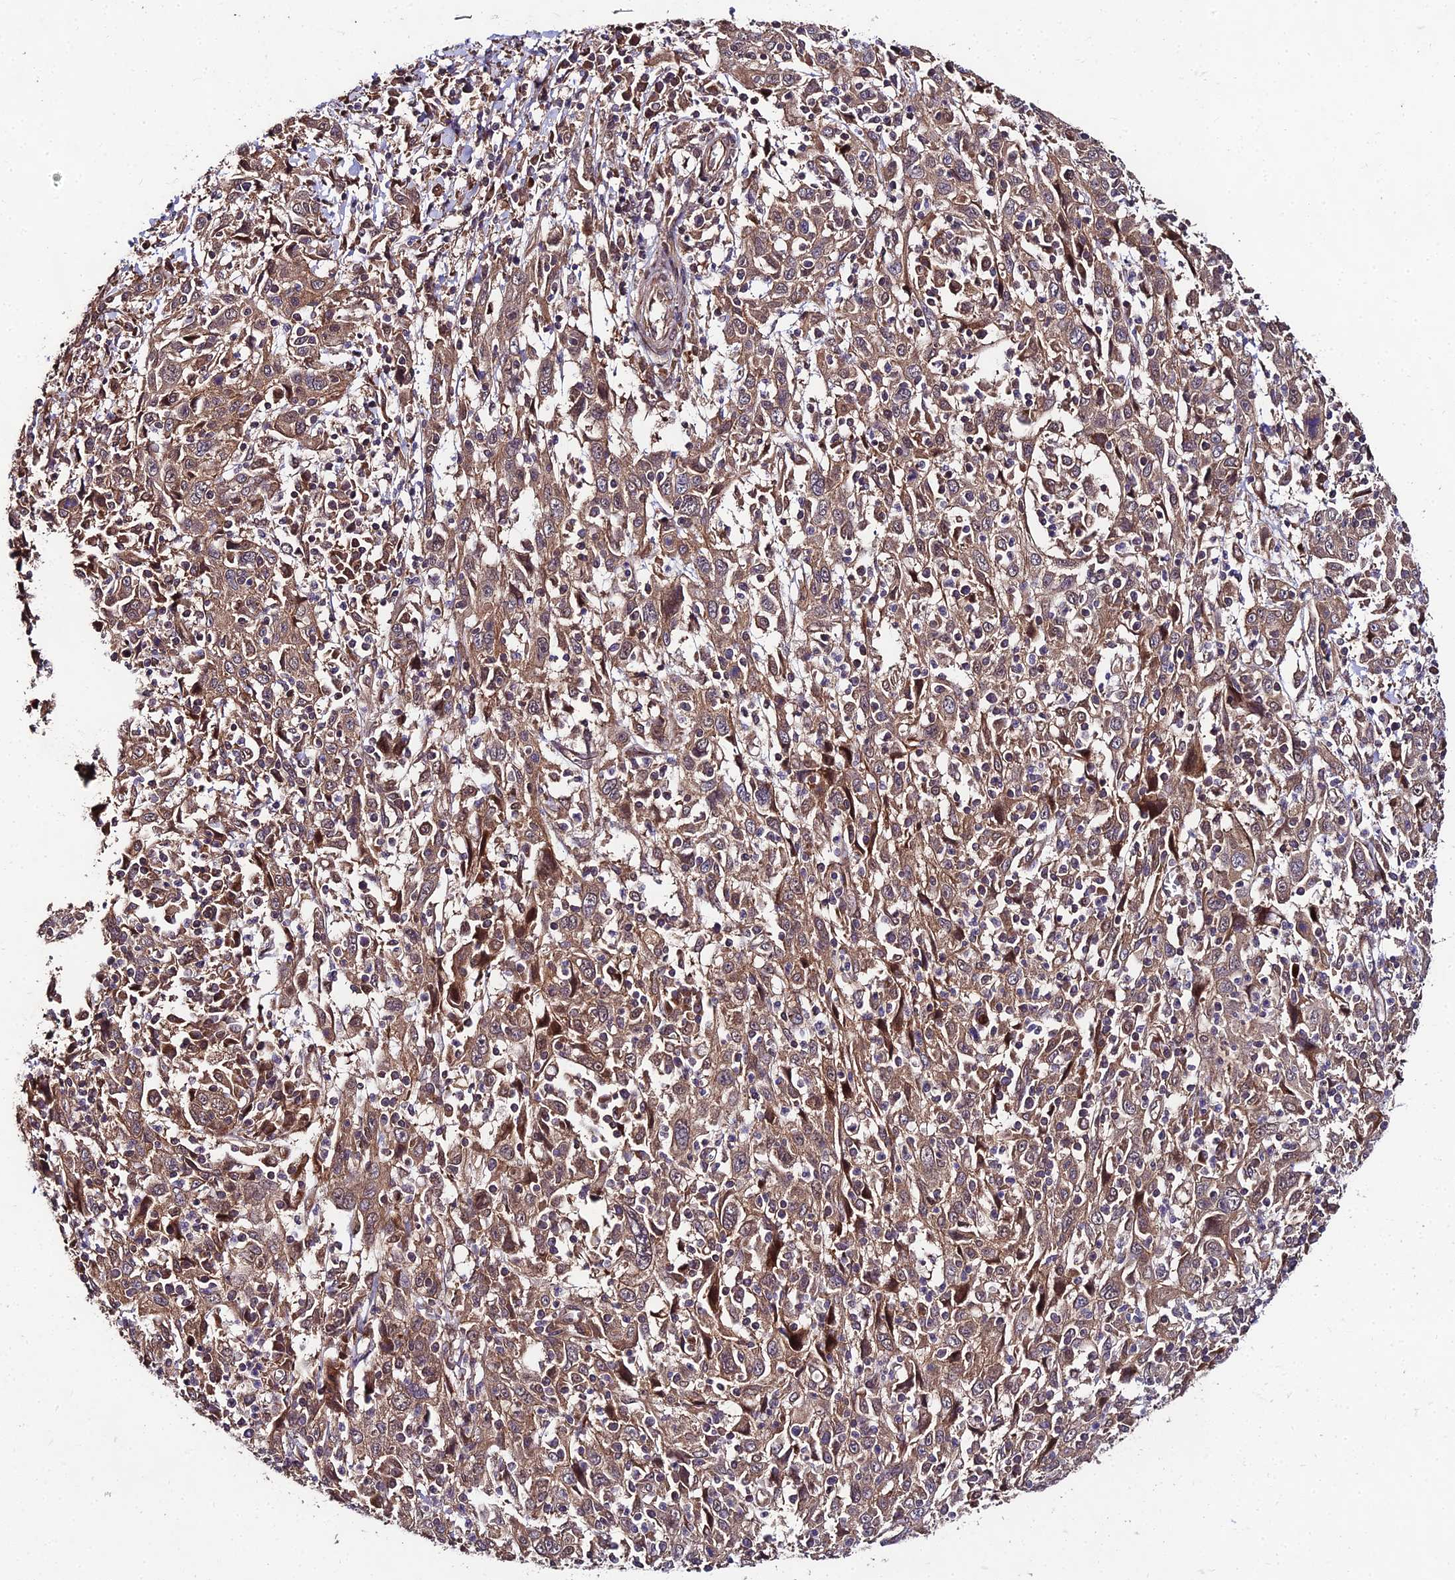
{"staining": {"intensity": "moderate", "quantity": ">75%", "location": "cytoplasmic/membranous"}, "tissue": "cervical cancer", "cell_type": "Tumor cells", "image_type": "cancer", "snomed": [{"axis": "morphology", "description": "Squamous cell carcinoma, NOS"}, {"axis": "topography", "description": "Cervix"}], "caption": "Immunohistochemistry (IHC) of squamous cell carcinoma (cervical) exhibits medium levels of moderate cytoplasmic/membranous expression in approximately >75% of tumor cells.", "gene": "MKKS", "patient": {"sex": "female", "age": 46}}